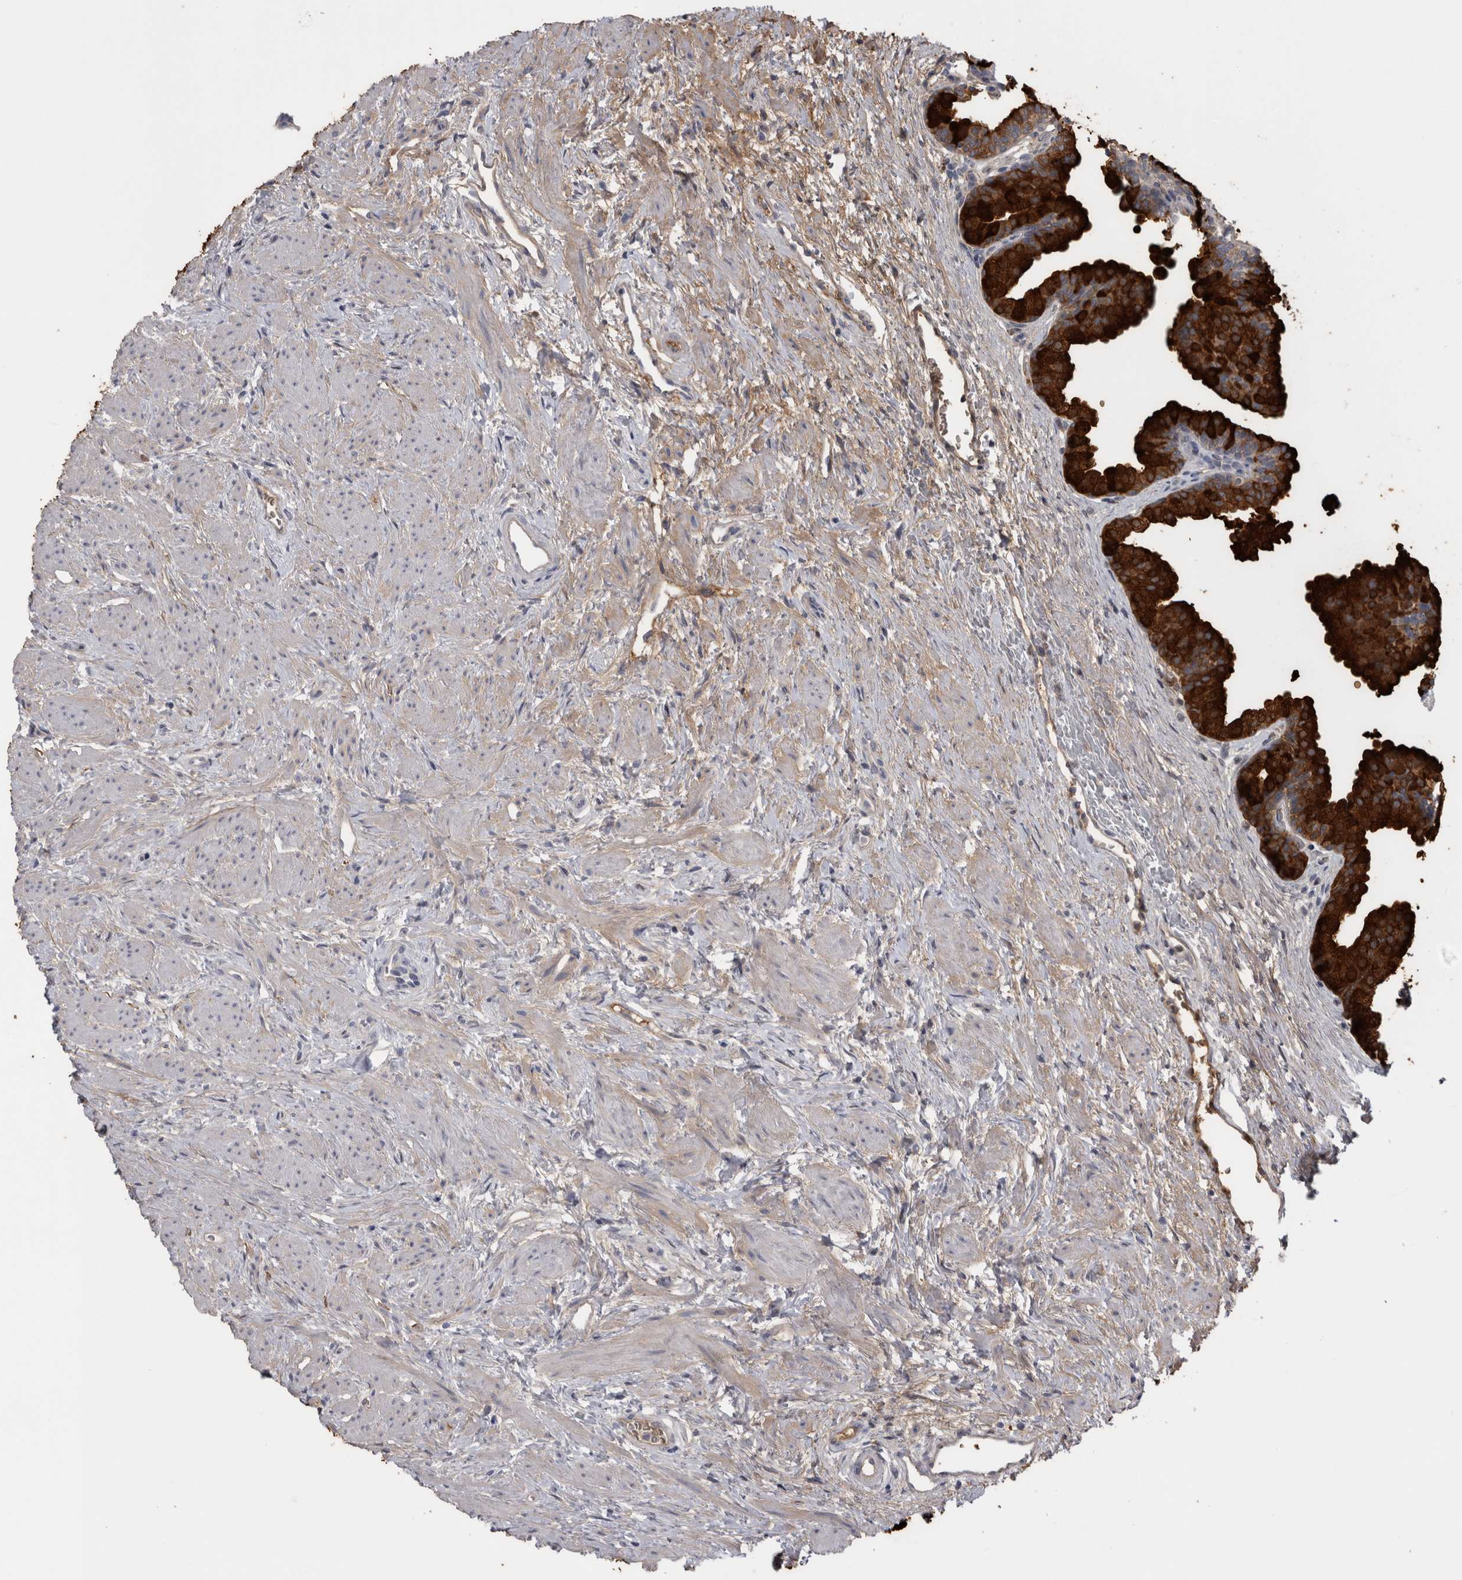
{"staining": {"intensity": "strong", "quantity": ">75%", "location": "cytoplasmic/membranous"}, "tissue": "prostate", "cell_type": "Glandular cells", "image_type": "normal", "snomed": [{"axis": "morphology", "description": "Normal tissue, NOS"}, {"axis": "topography", "description": "Prostate"}], "caption": "This image reveals benign prostate stained with immunohistochemistry (IHC) to label a protein in brown. The cytoplasmic/membranous of glandular cells show strong positivity for the protein. Nuclei are counter-stained blue.", "gene": "MSMB", "patient": {"sex": "male", "age": 48}}